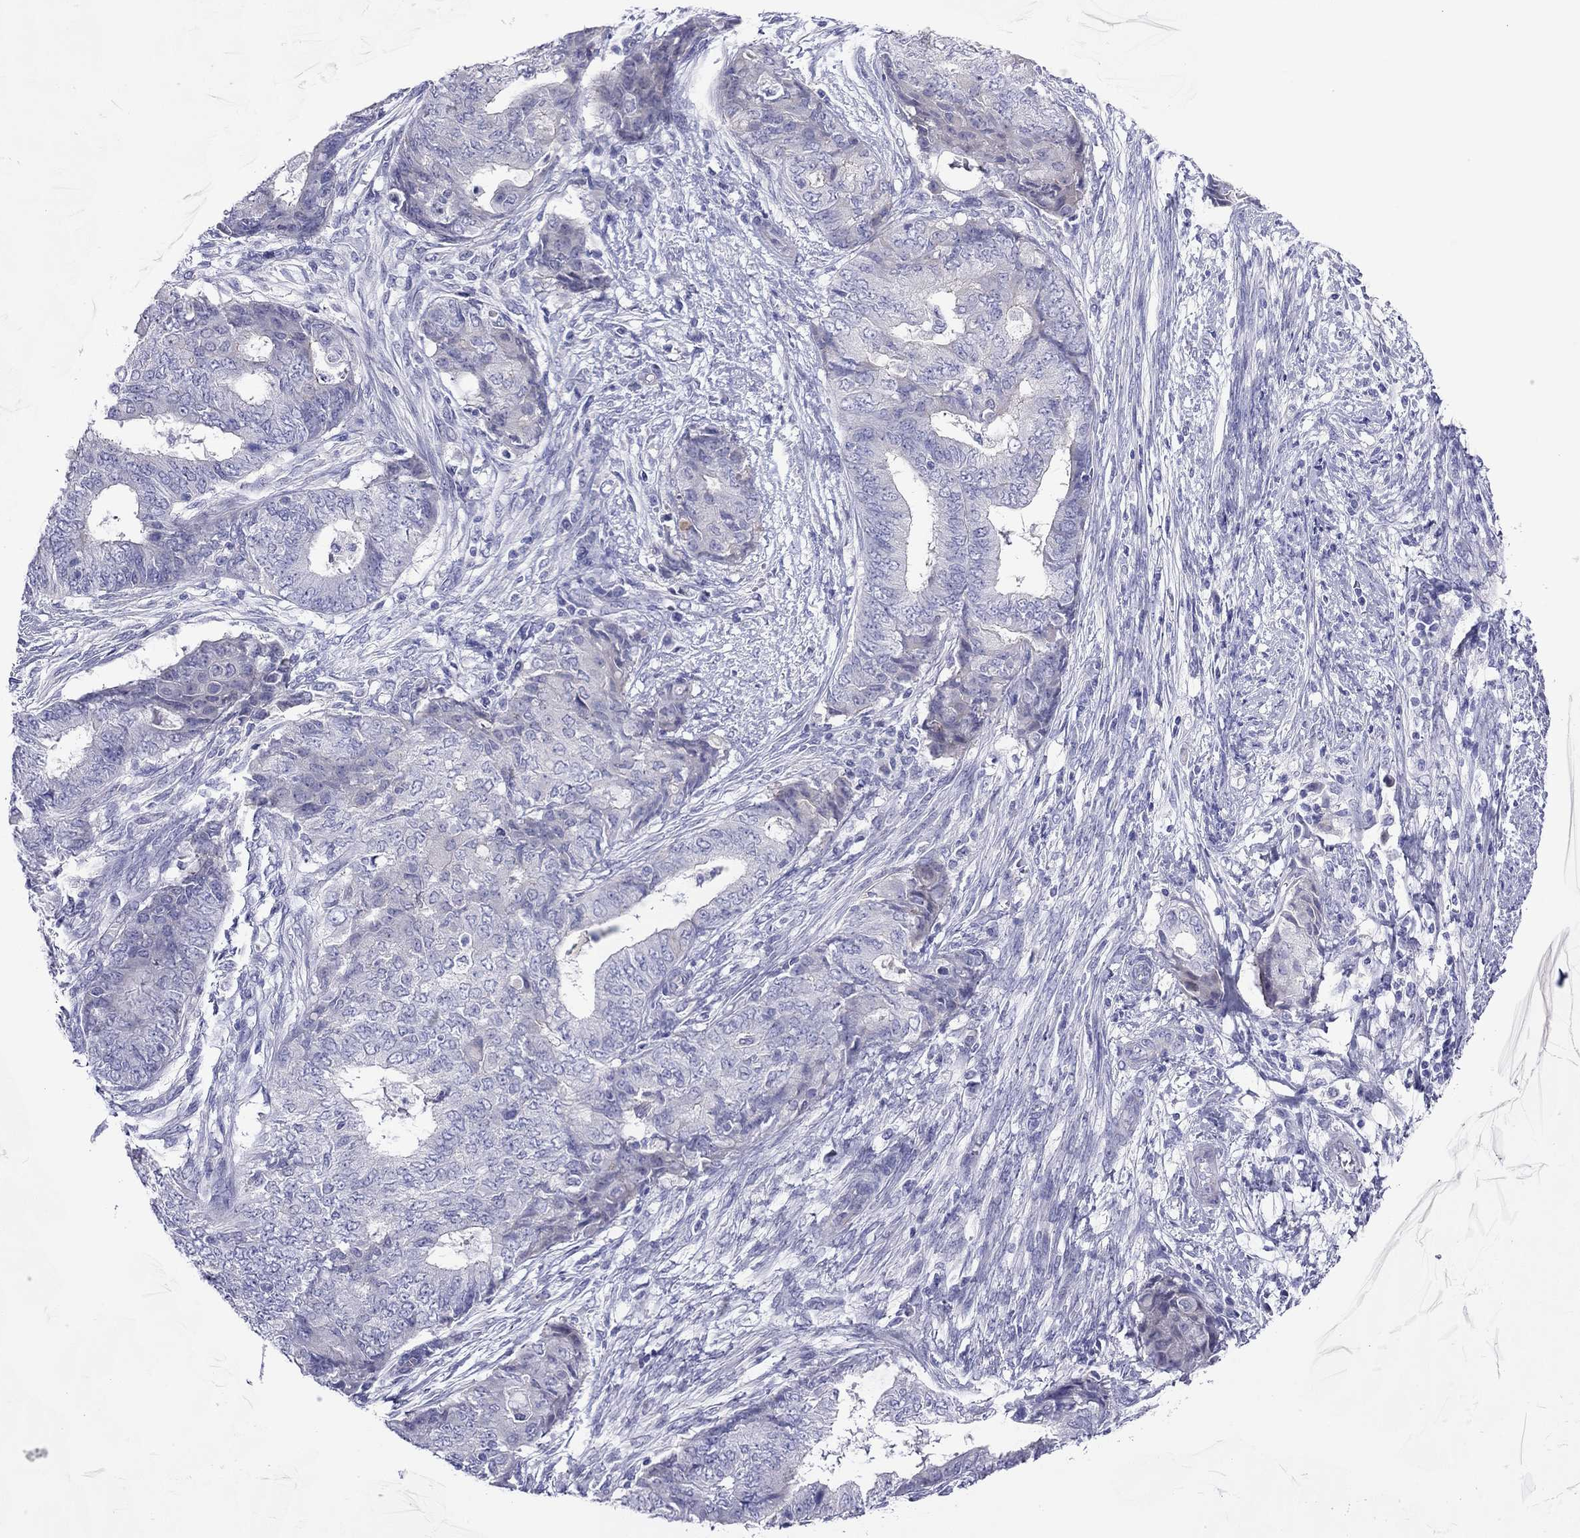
{"staining": {"intensity": "negative", "quantity": "none", "location": "none"}, "tissue": "endometrial cancer", "cell_type": "Tumor cells", "image_type": "cancer", "snomed": [{"axis": "morphology", "description": "Adenocarcinoma, NOS"}, {"axis": "topography", "description": "Endometrium"}], "caption": "Immunohistochemical staining of adenocarcinoma (endometrial) exhibits no significant positivity in tumor cells.", "gene": "MGAT4C", "patient": {"sex": "female", "age": 62}}